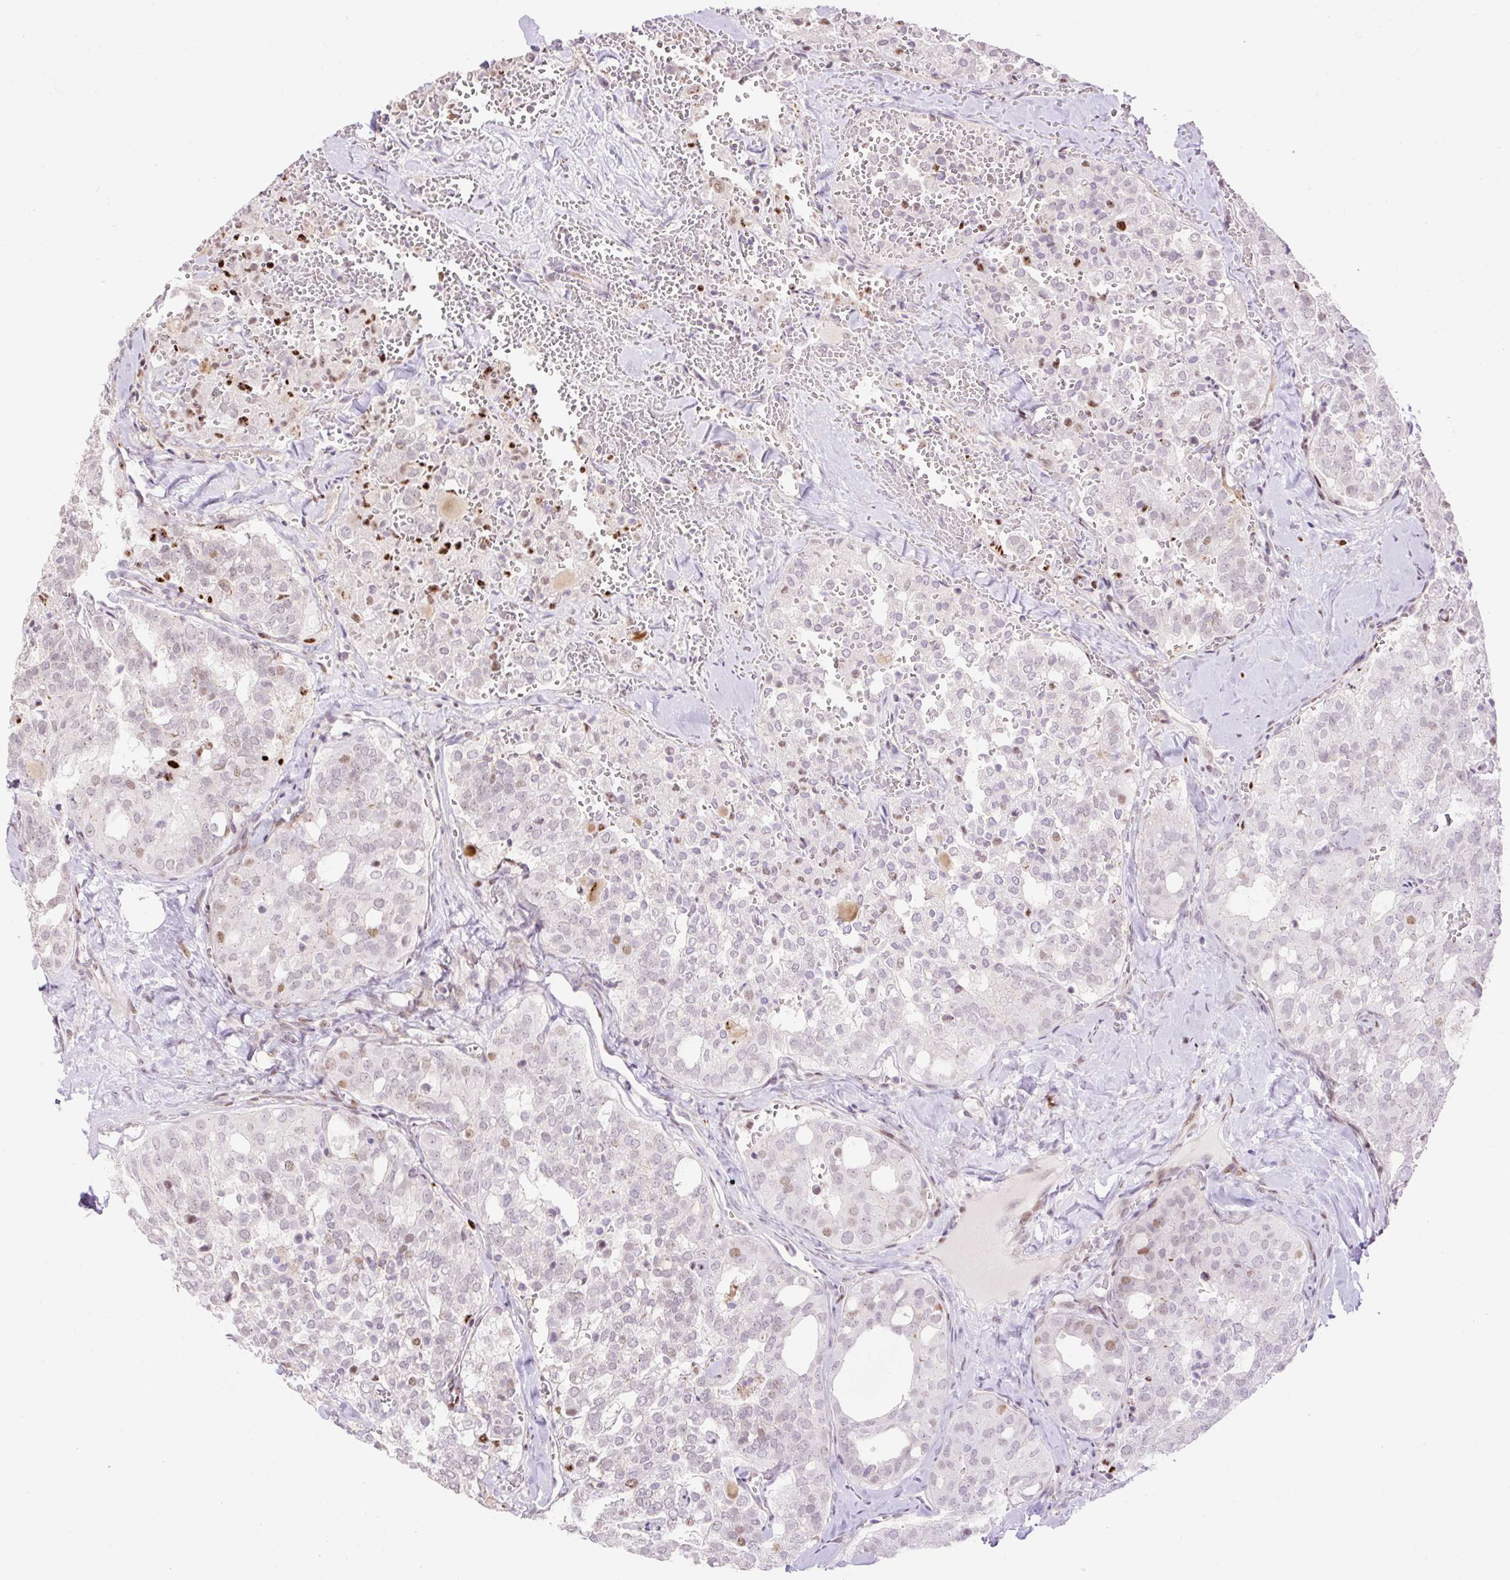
{"staining": {"intensity": "moderate", "quantity": "<25%", "location": "nuclear"}, "tissue": "thyroid cancer", "cell_type": "Tumor cells", "image_type": "cancer", "snomed": [{"axis": "morphology", "description": "Follicular adenoma carcinoma, NOS"}, {"axis": "topography", "description": "Thyroid gland"}], "caption": "The photomicrograph reveals staining of follicular adenoma carcinoma (thyroid), revealing moderate nuclear protein staining (brown color) within tumor cells.", "gene": "RIPPLY3", "patient": {"sex": "male", "age": 75}}